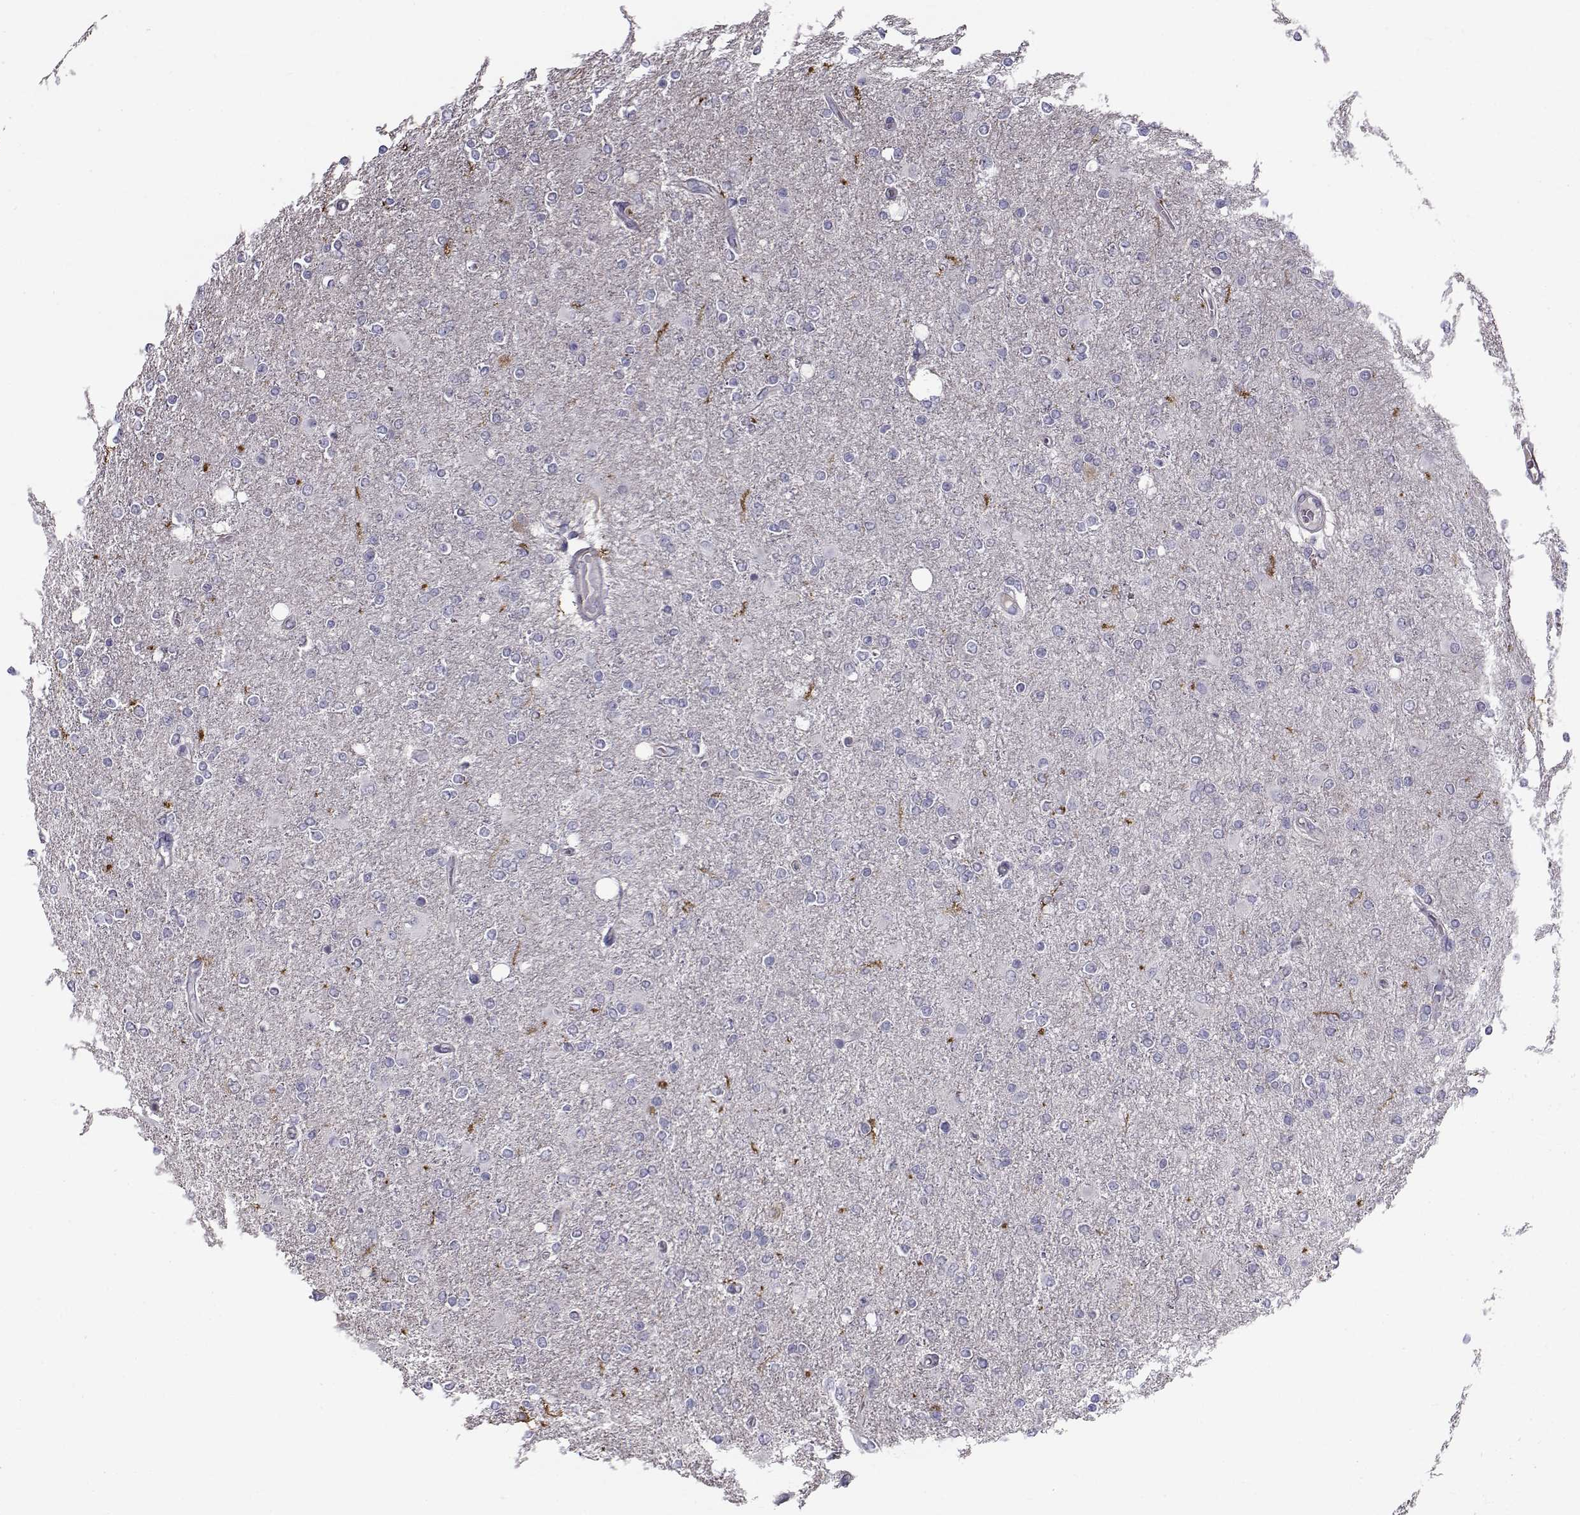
{"staining": {"intensity": "negative", "quantity": "none", "location": "none"}, "tissue": "glioma", "cell_type": "Tumor cells", "image_type": "cancer", "snomed": [{"axis": "morphology", "description": "Glioma, malignant, High grade"}, {"axis": "topography", "description": "Cerebral cortex"}], "caption": "Immunohistochemistry (IHC) photomicrograph of neoplastic tissue: glioma stained with DAB reveals no significant protein staining in tumor cells. (DAB (3,3'-diaminobenzidine) immunohistochemistry visualized using brightfield microscopy, high magnification).", "gene": "LRRC27", "patient": {"sex": "male", "age": 70}}